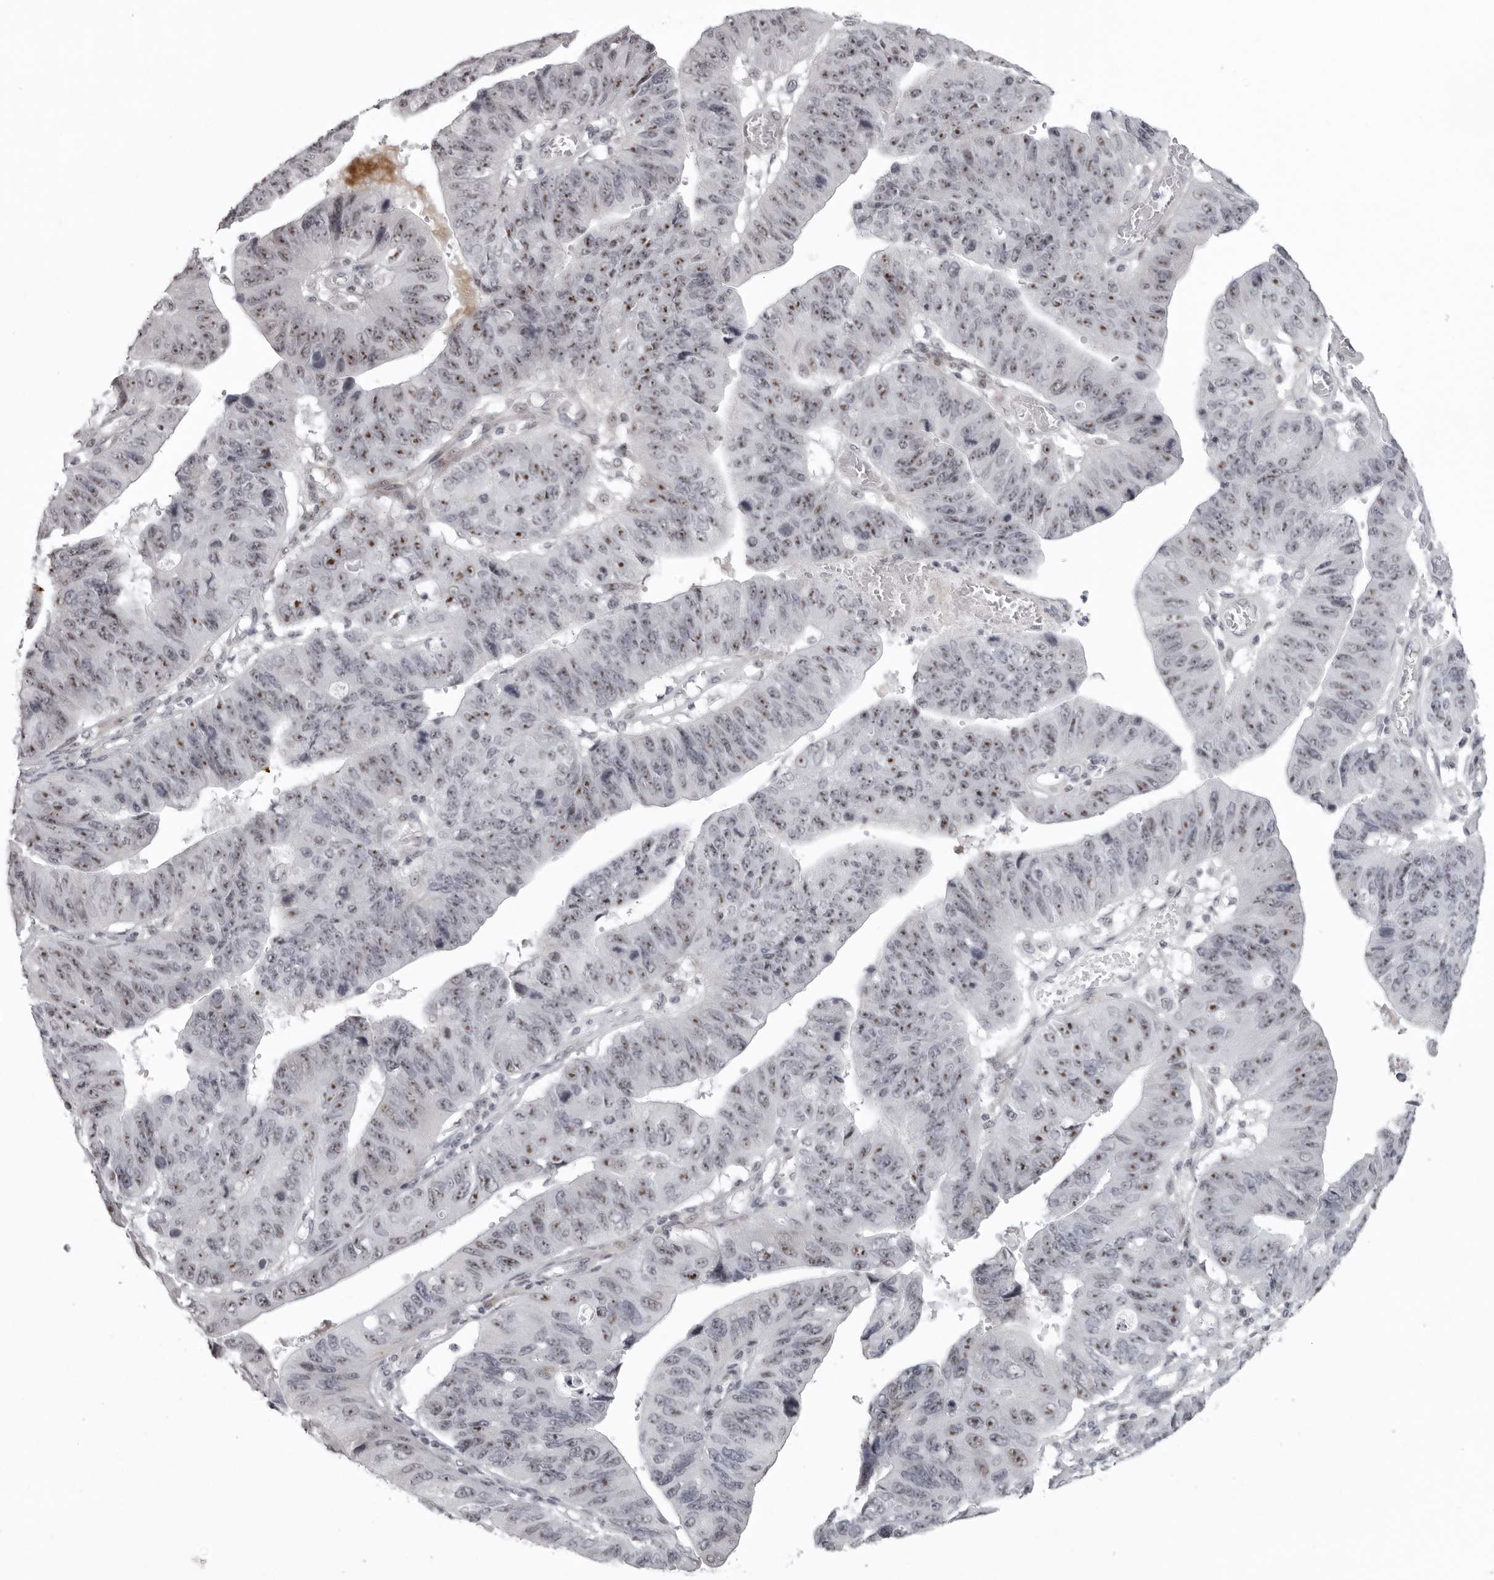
{"staining": {"intensity": "moderate", "quantity": "25%-75%", "location": "nuclear"}, "tissue": "stomach cancer", "cell_type": "Tumor cells", "image_type": "cancer", "snomed": [{"axis": "morphology", "description": "Adenocarcinoma, NOS"}, {"axis": "topography", "description": "Stomach"}], "caption": "Adenocarcinoma (stomach) stained for a protein (brown) displays moderate nuclear positive staining in approximately 25%-75% of tumor cells.", "gene": "HELZ", "patient": {"sex": "male", "age": 59}}